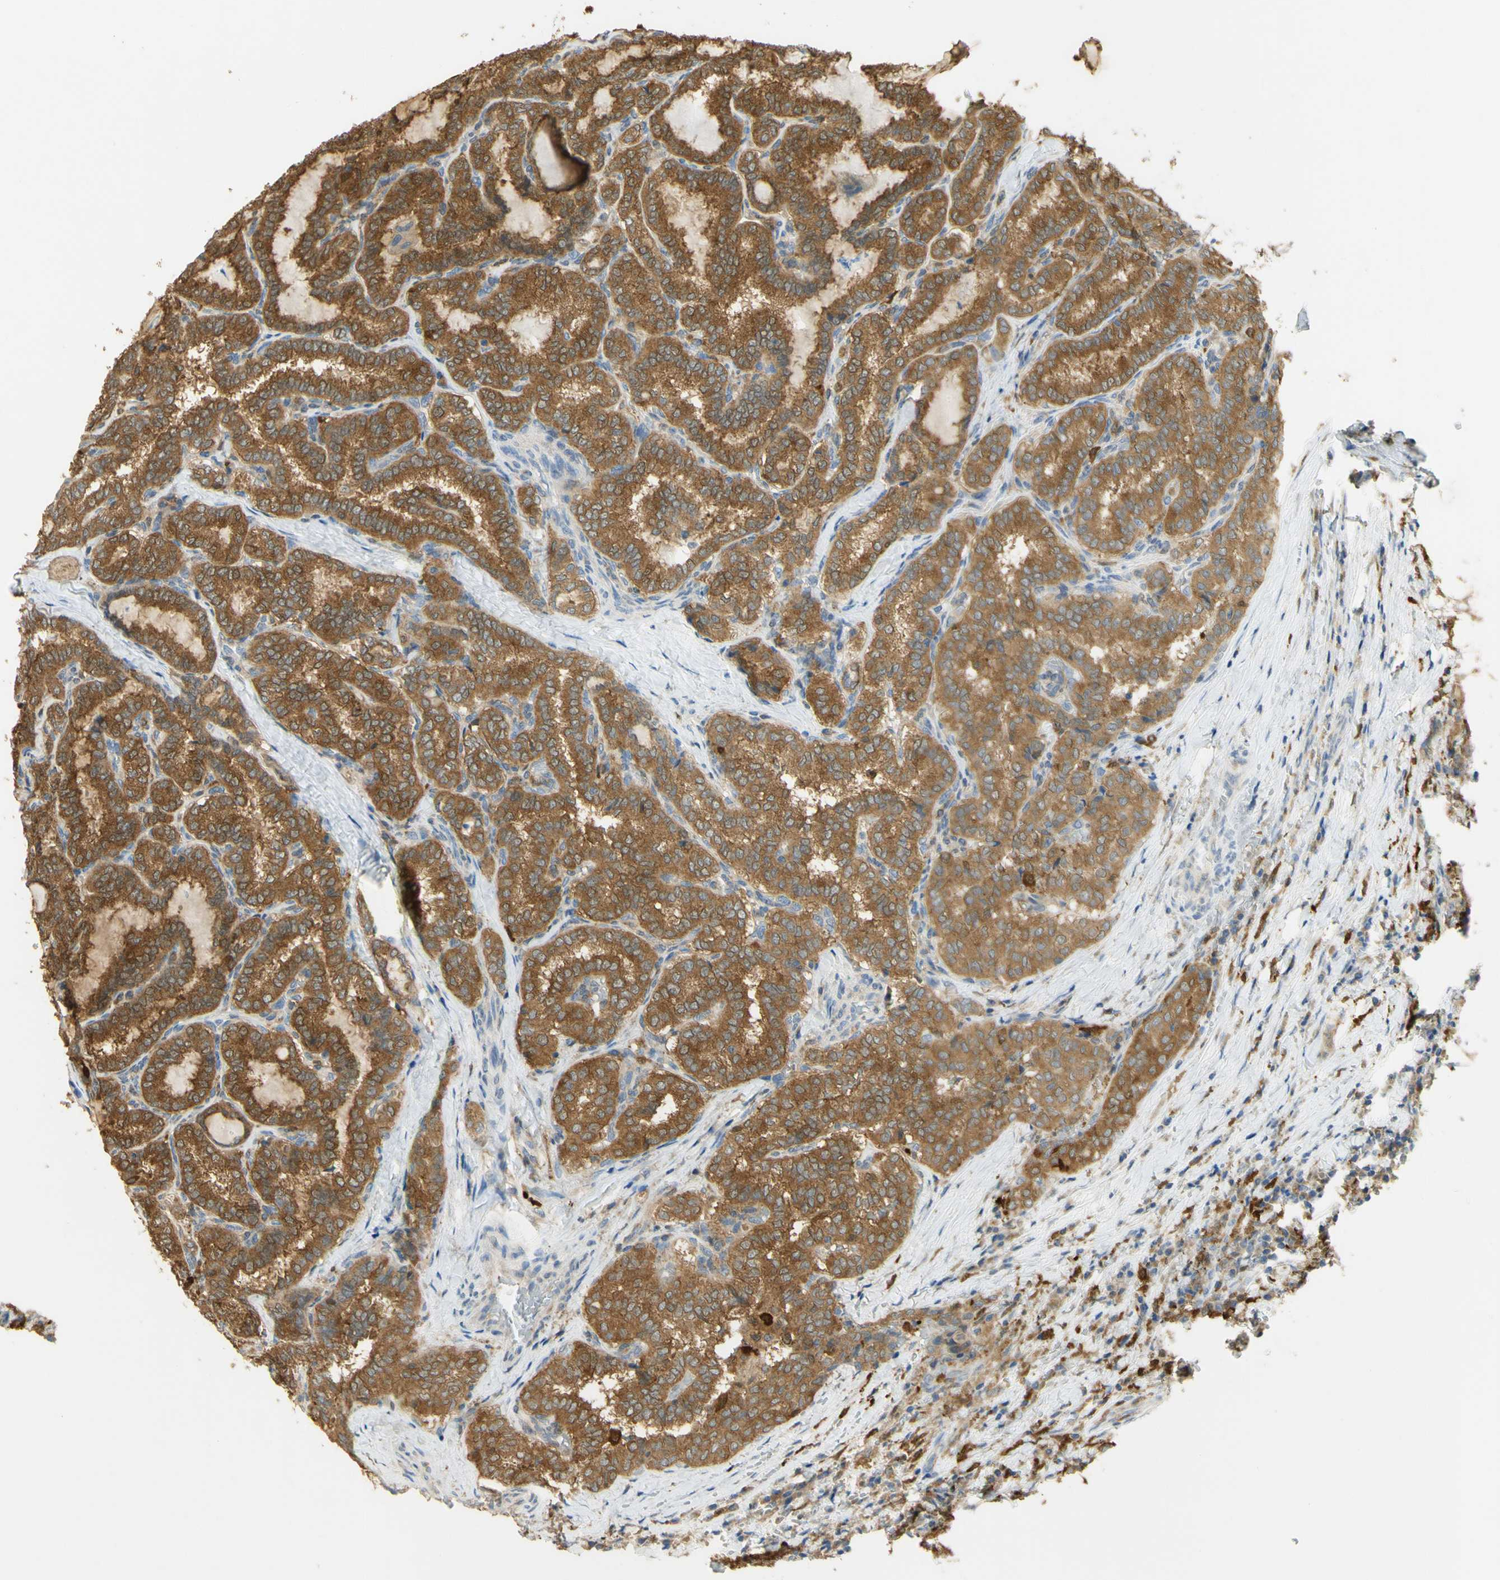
{"staining": {"intensity": "strong", "quantity": ">75%", "location": "cytoplasmic/membranous"}, "tissue": "thyroid cancer", "cell_type": "Tumor cells", "image_type": "cancer", "snomed": [{"axis": "morphology", "description": "Normal tissue, NOS"}, {"axis": "morphology", "description": "Papillary adenocarcinoma, NOS"}, {"axis": "topography", "description": "Thyroid gland"}], "caption": "Immunohistochemical staining of human thyroid papillary adenocarcinoma displays high levels of strong cytoplasmic/membranous staining in approximately >75% of tumor cells.", "gene": "PAK1", "patient": {"sex": "female", "age": 30}}